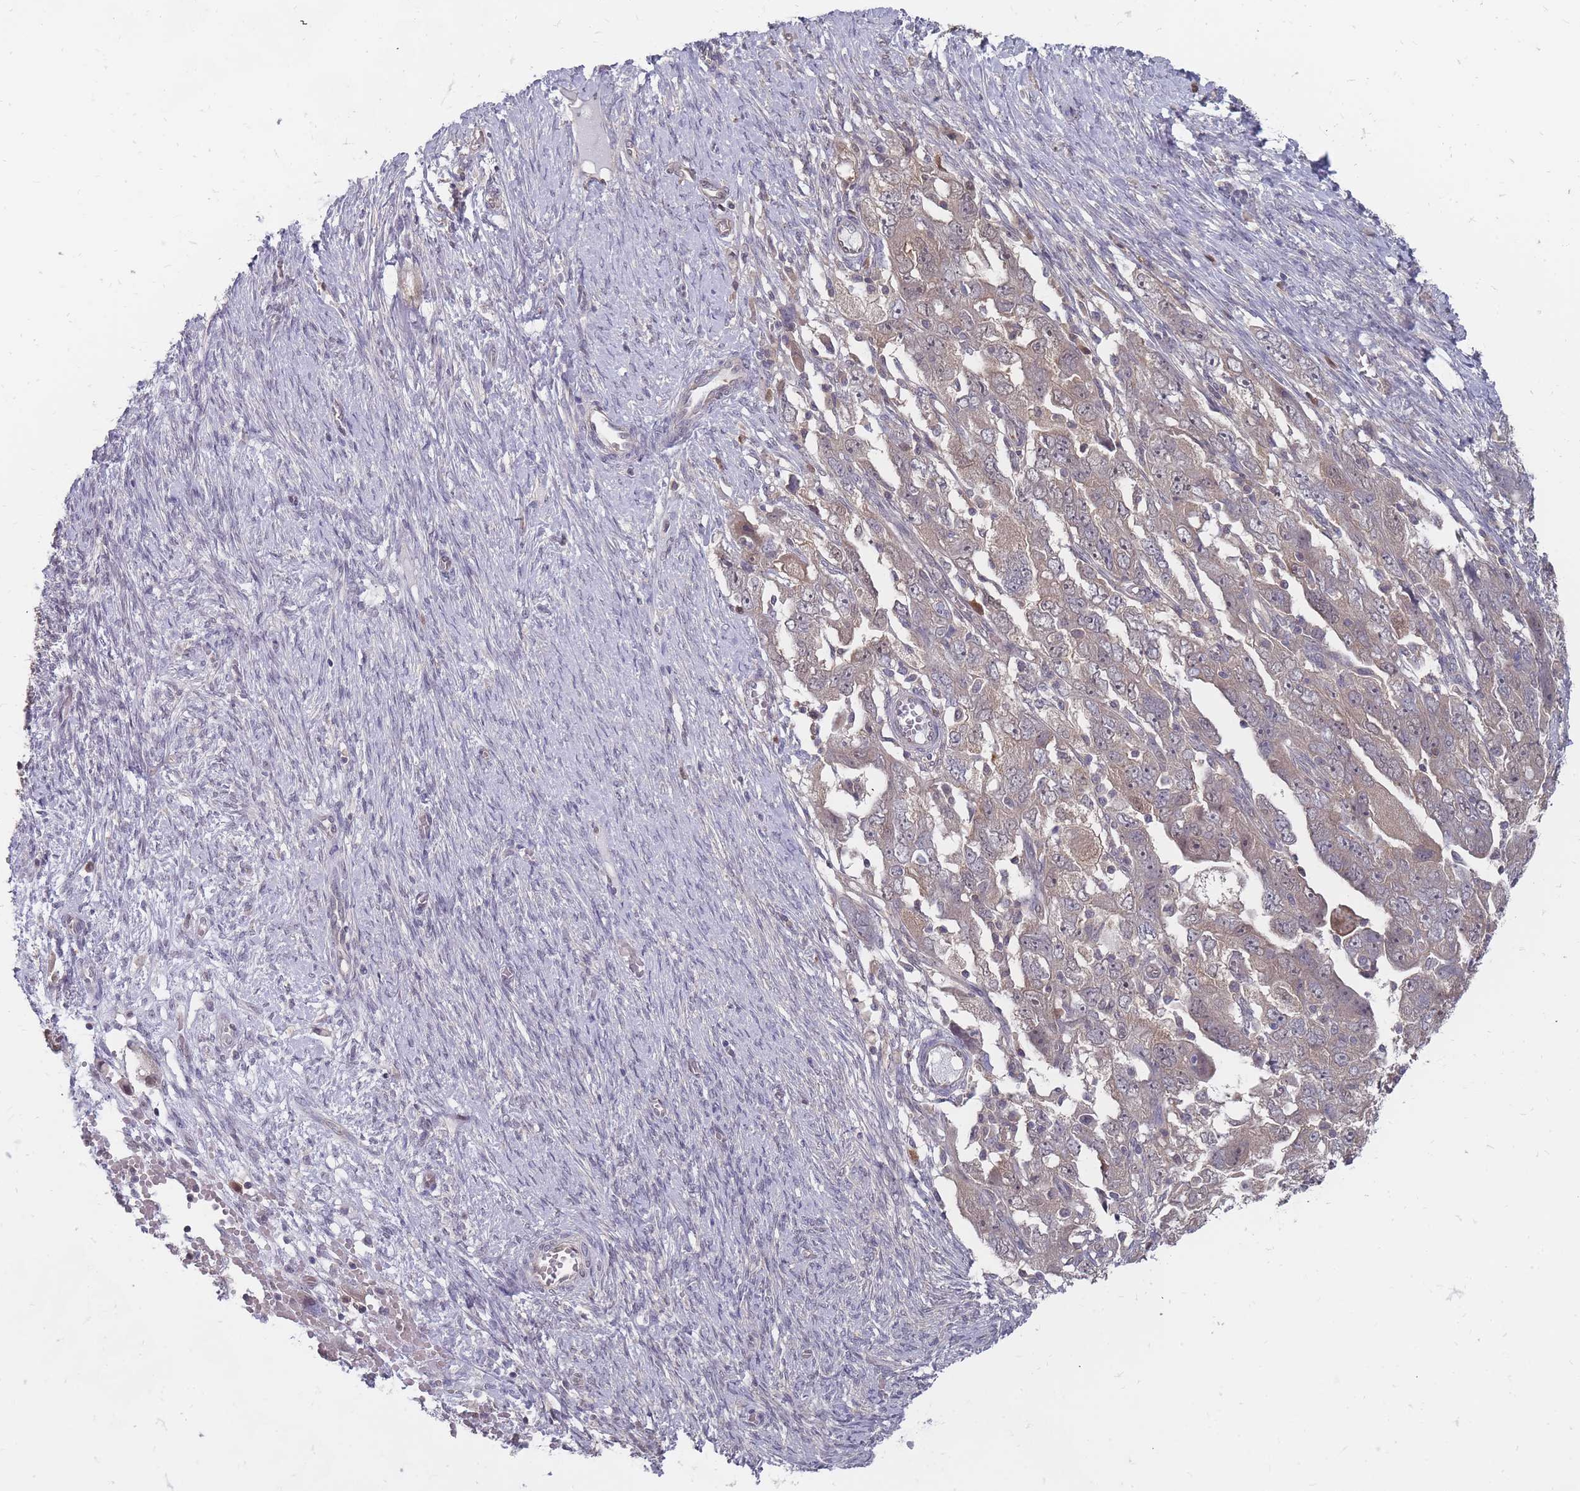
{"staining": {"intensity": "weak", "quantity": "25%-75%", "location": "cytoplasmic/membranous"}, "tissue": "ovarian cancer", "cell_type": "Tumor cells", "image_type": "cancer", "snomed": [{"axis": "morphology", "description": "Carcinoma, NOS"}, {"axis": "morphology", "description": "Cystadenocarcinoma, serous, NOS"}, {"axis": "topography", "description": "Ovary"}], "caption": "An IHC photomicrograph of tumor tissue is shown. Protein staining in brown labels weak cytoplasmic/membranous positivity in serous cystadenocarcinoma (ovarian) within tumor cells. (DAB IHC, brown staining for protein, blue staining for nuclei).", "gene": "NKD1", "patient": {"sex": "female", "age": 69}}